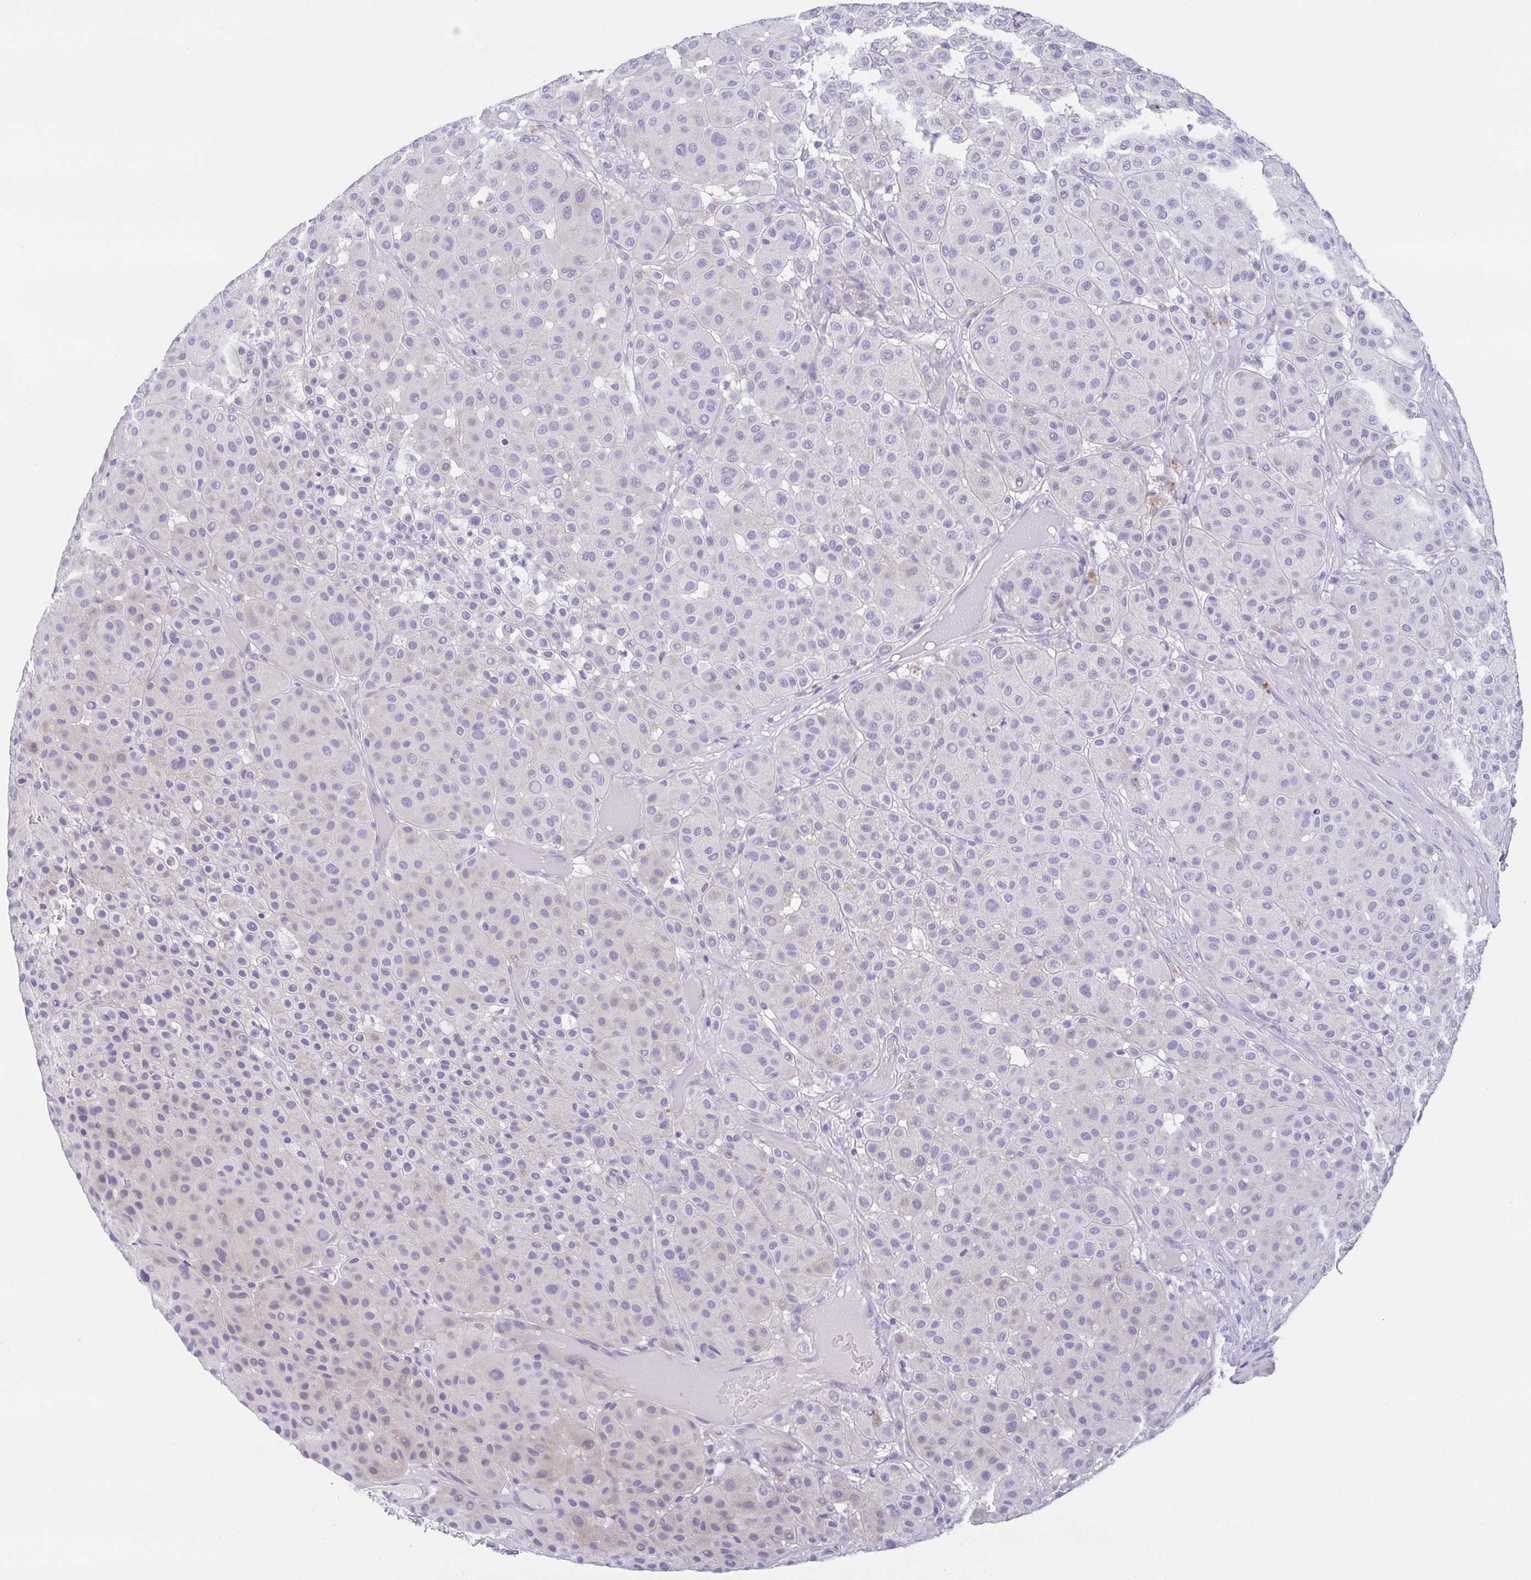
{"staining": {"intensity": "negative", "quantity": "none", "location": "none"}, "tissue": "melanoma", "cell_type": "Tumor cells", "image_type": "cancer", "snomed": [{"axis": "morphology", "description": "Malignant melanoma, Metastatic site"}, {"axis": "topography", "description": "Smooth muscle"}], "caption": "IHC histopathology image of human melanoma stained for a protein (brown), which demonstrates no positivity in tumor cells.", "gene": "HAPLN2", "patient": {"sex": "male", "age": 41}}